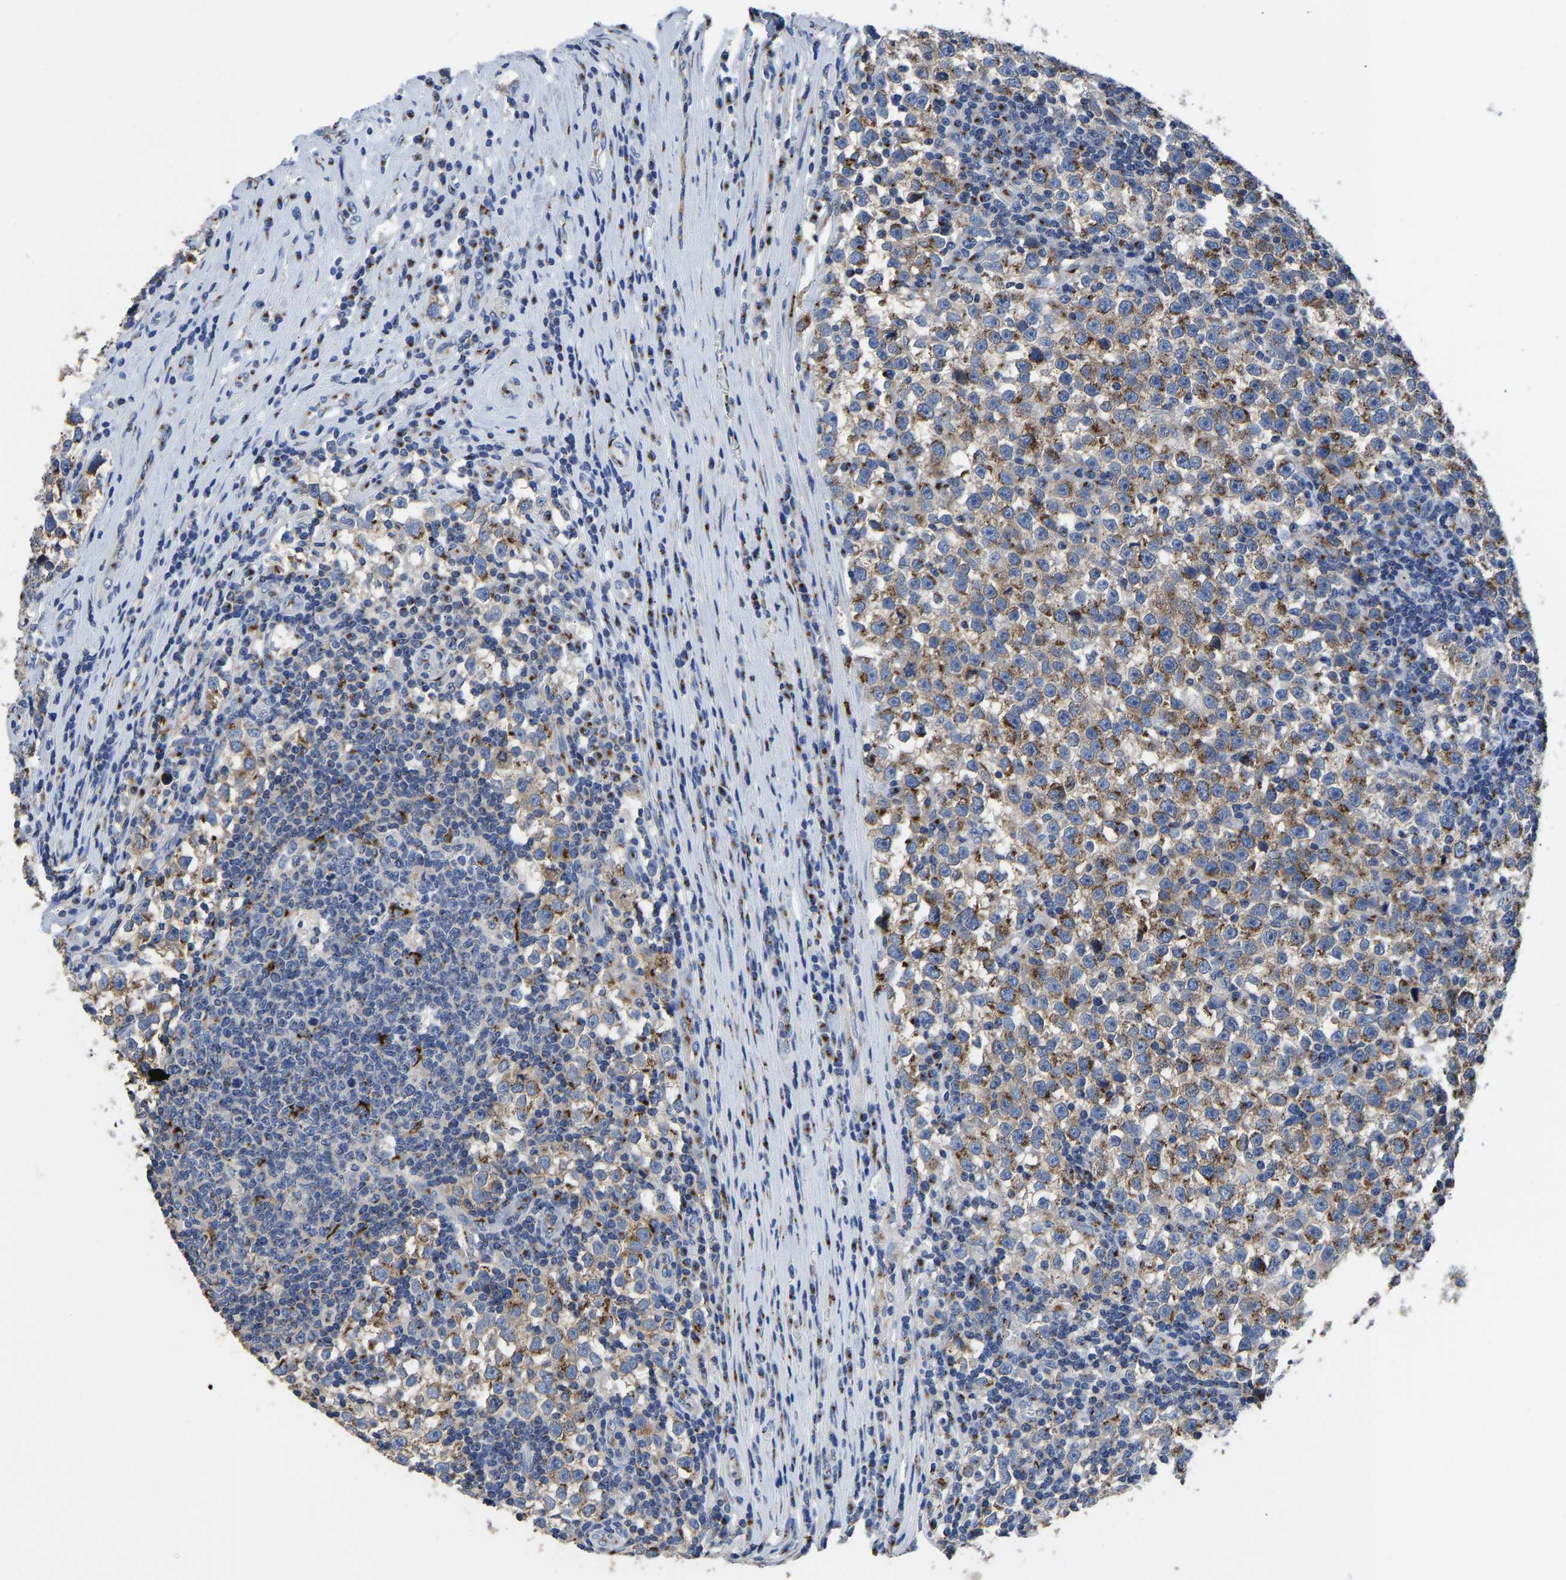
{"staining": {"intensity": "moderate", "quantity": ">75%", "location": "cytoplasmic/membranous"}, "tissue": "testis cancer", "cell_type": "Tumor cells", "image_type": "cancer", "snomed": [{"axis": "morphology", "description": "Normal tissue, NOS"}, {"axis": "morphology", "description": "Seminoma, NOS"}, {"axis": "topography", "description": "Testis"}], "caption": "Immunohistochemical staining of testis seminoma displays moderate cytoplasmic/membranous protein staining in approximately >75% of tumor cells.", "gene": "TMEM87A", "patient": {"sex": "male", "age": 43}}